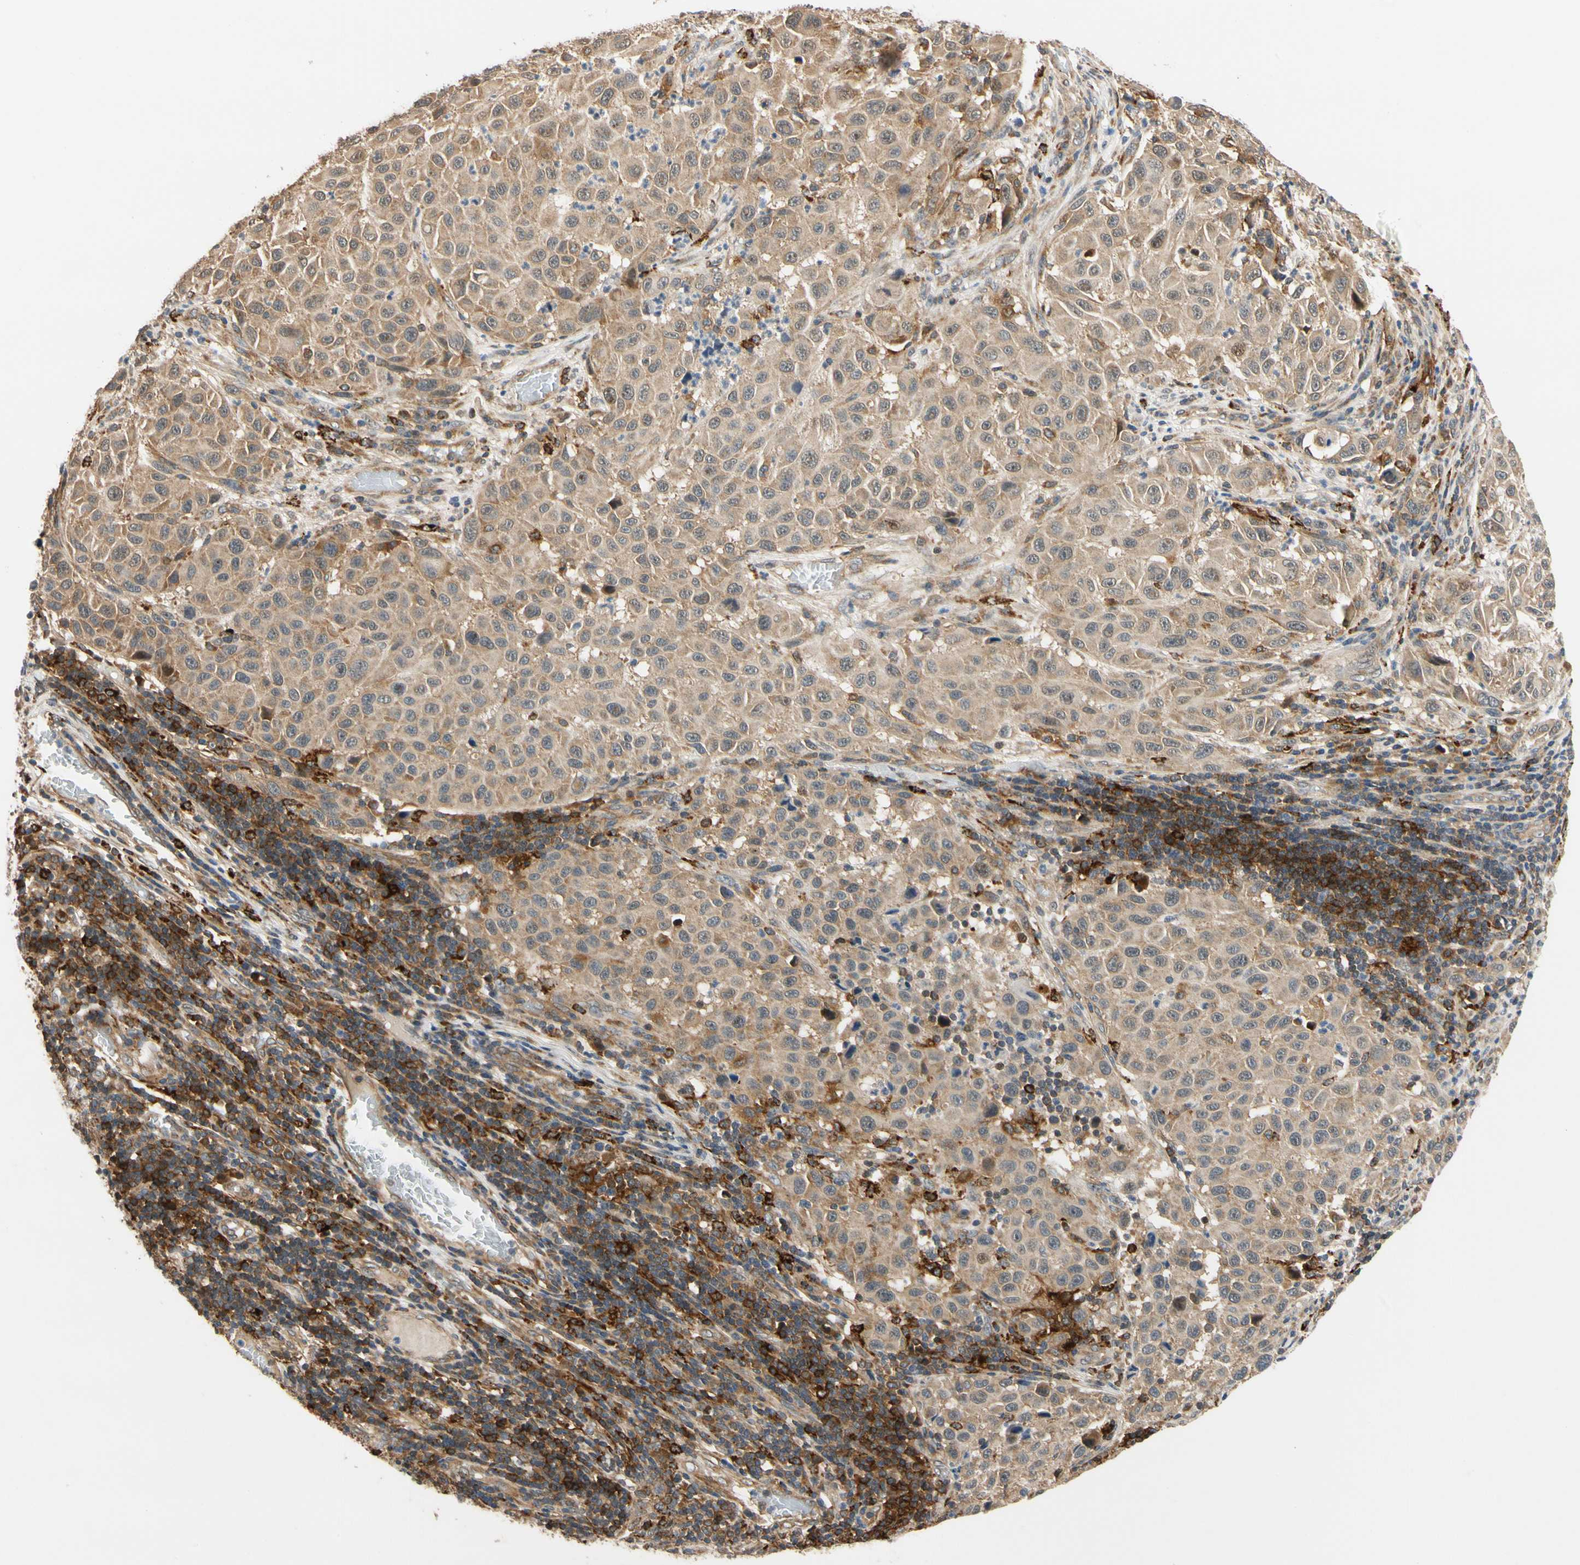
{"staining": {"intensity": "moderate", "quantity": ">75%", "location": "cytoplasmic/membranous"}, "tissue": "melanoma", "cell_type": "Tumor cells", "image_type": "cancer", "snomed": [{"axis": "morphology", "description": "Malignant melanoma, Metastatic site"}, {"axis": "topography", "description": "Lymph node"}], "caption": "There is medium levels of moderate cytoplasmic/membranous positivity in tumor cells of melanoma, as demonstrated by immunohistochemical staining (brown color).", "gene": "ANKHD1", "patient": {"sex": "male", "age": 61}}